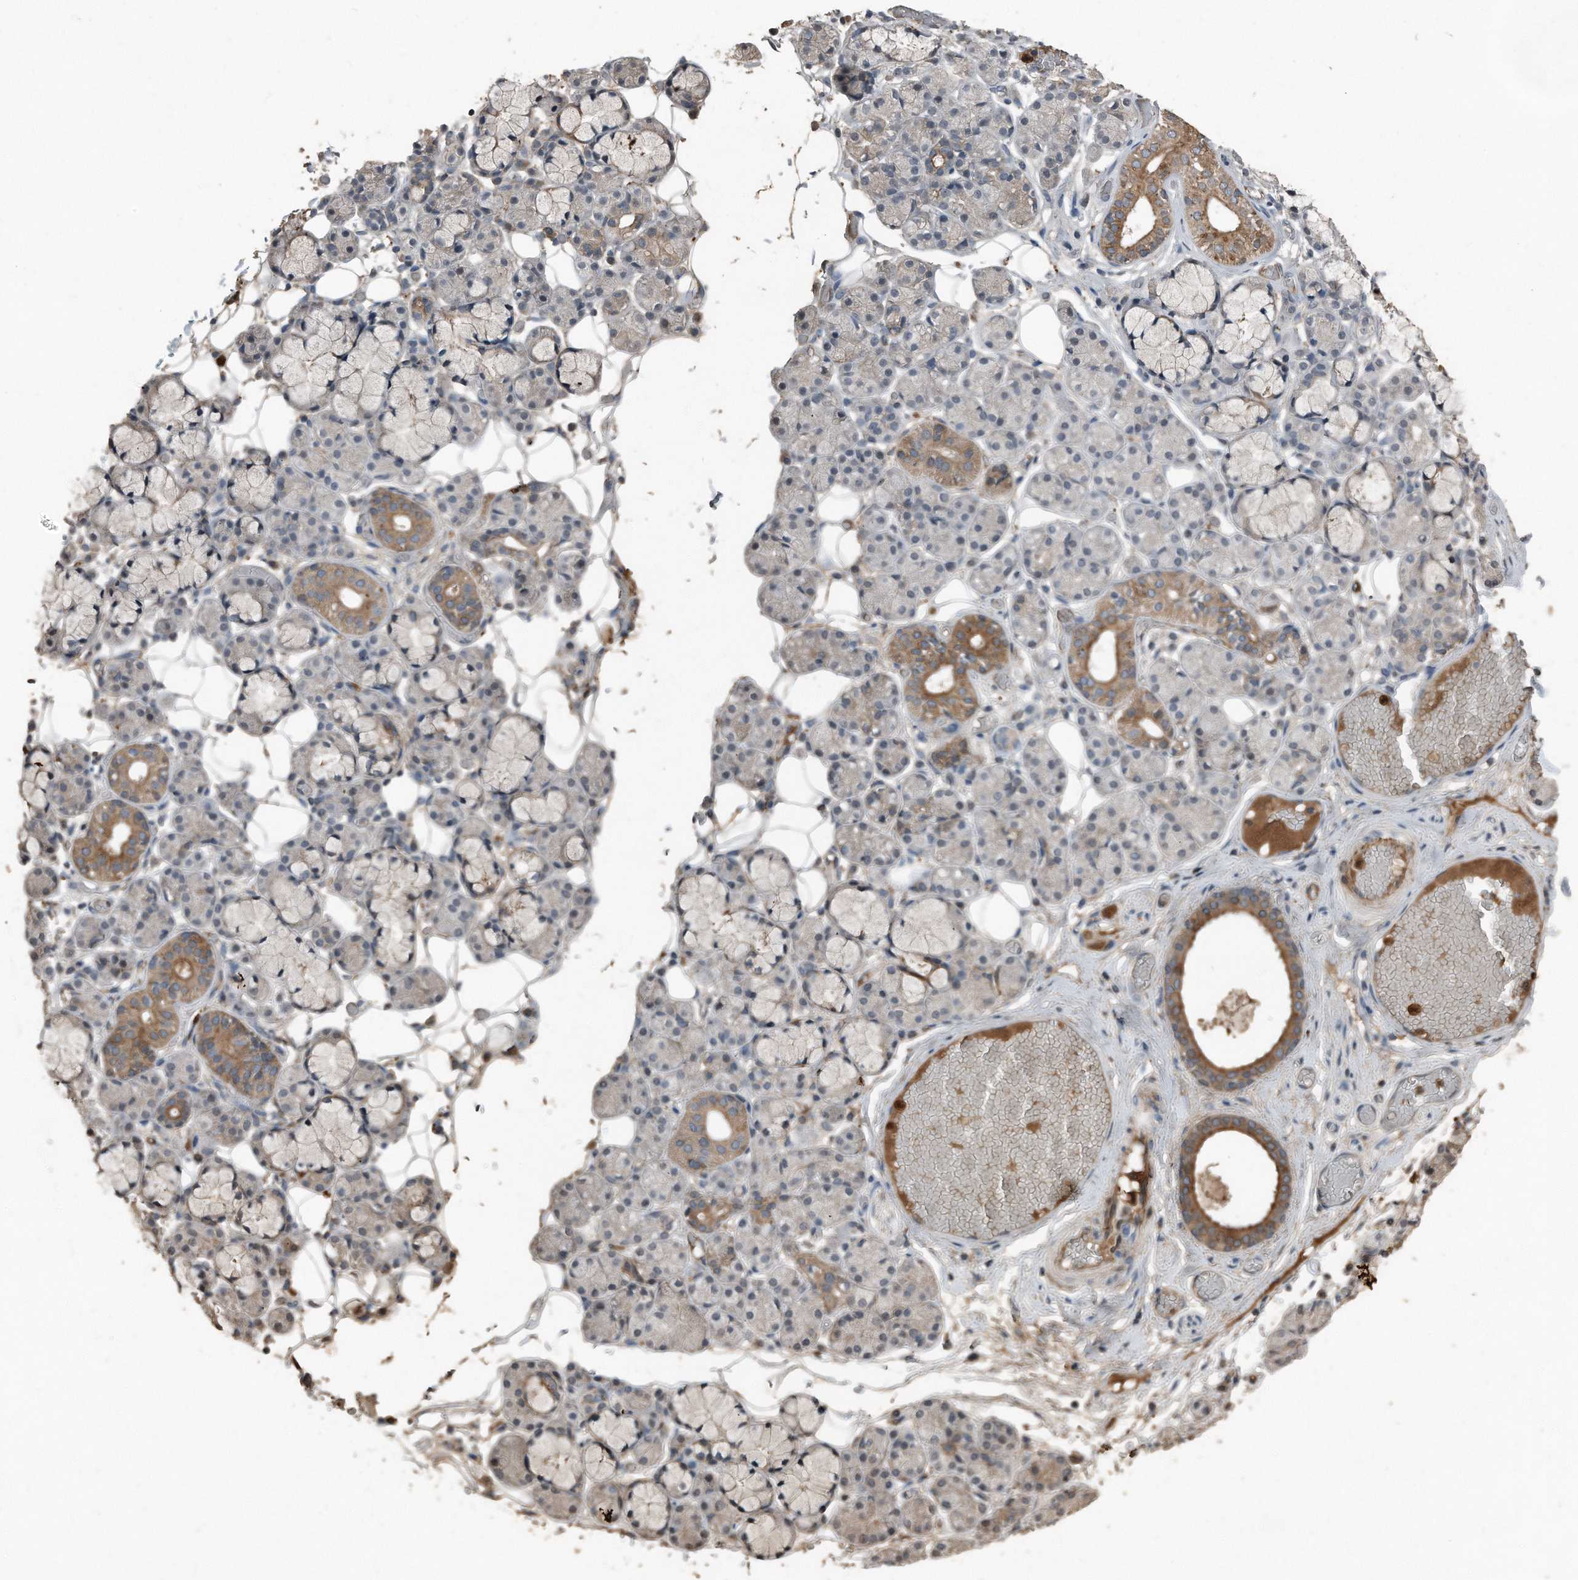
{"staining": {"intensity": "moderate", "quantity": "<25%", "location": "cytoplasmic/membranous"}, "tissue": "salivary gland", "cell_type": "Glandular cells", "image_type": "normal", "snomed": [{"axis": "morphology", "description": "Normal tissue, NOS"}, {"axis": "topography", "description": "Salivary gland"}], "caption": "Protein staining by immunohistochemistry (IHC) reveals moderate cytoplasmic/membranous staining in about <25% of glandular cells in normal salivary gland.", "gene": "C9", "patient": {"sex": "male", "age": 63}}